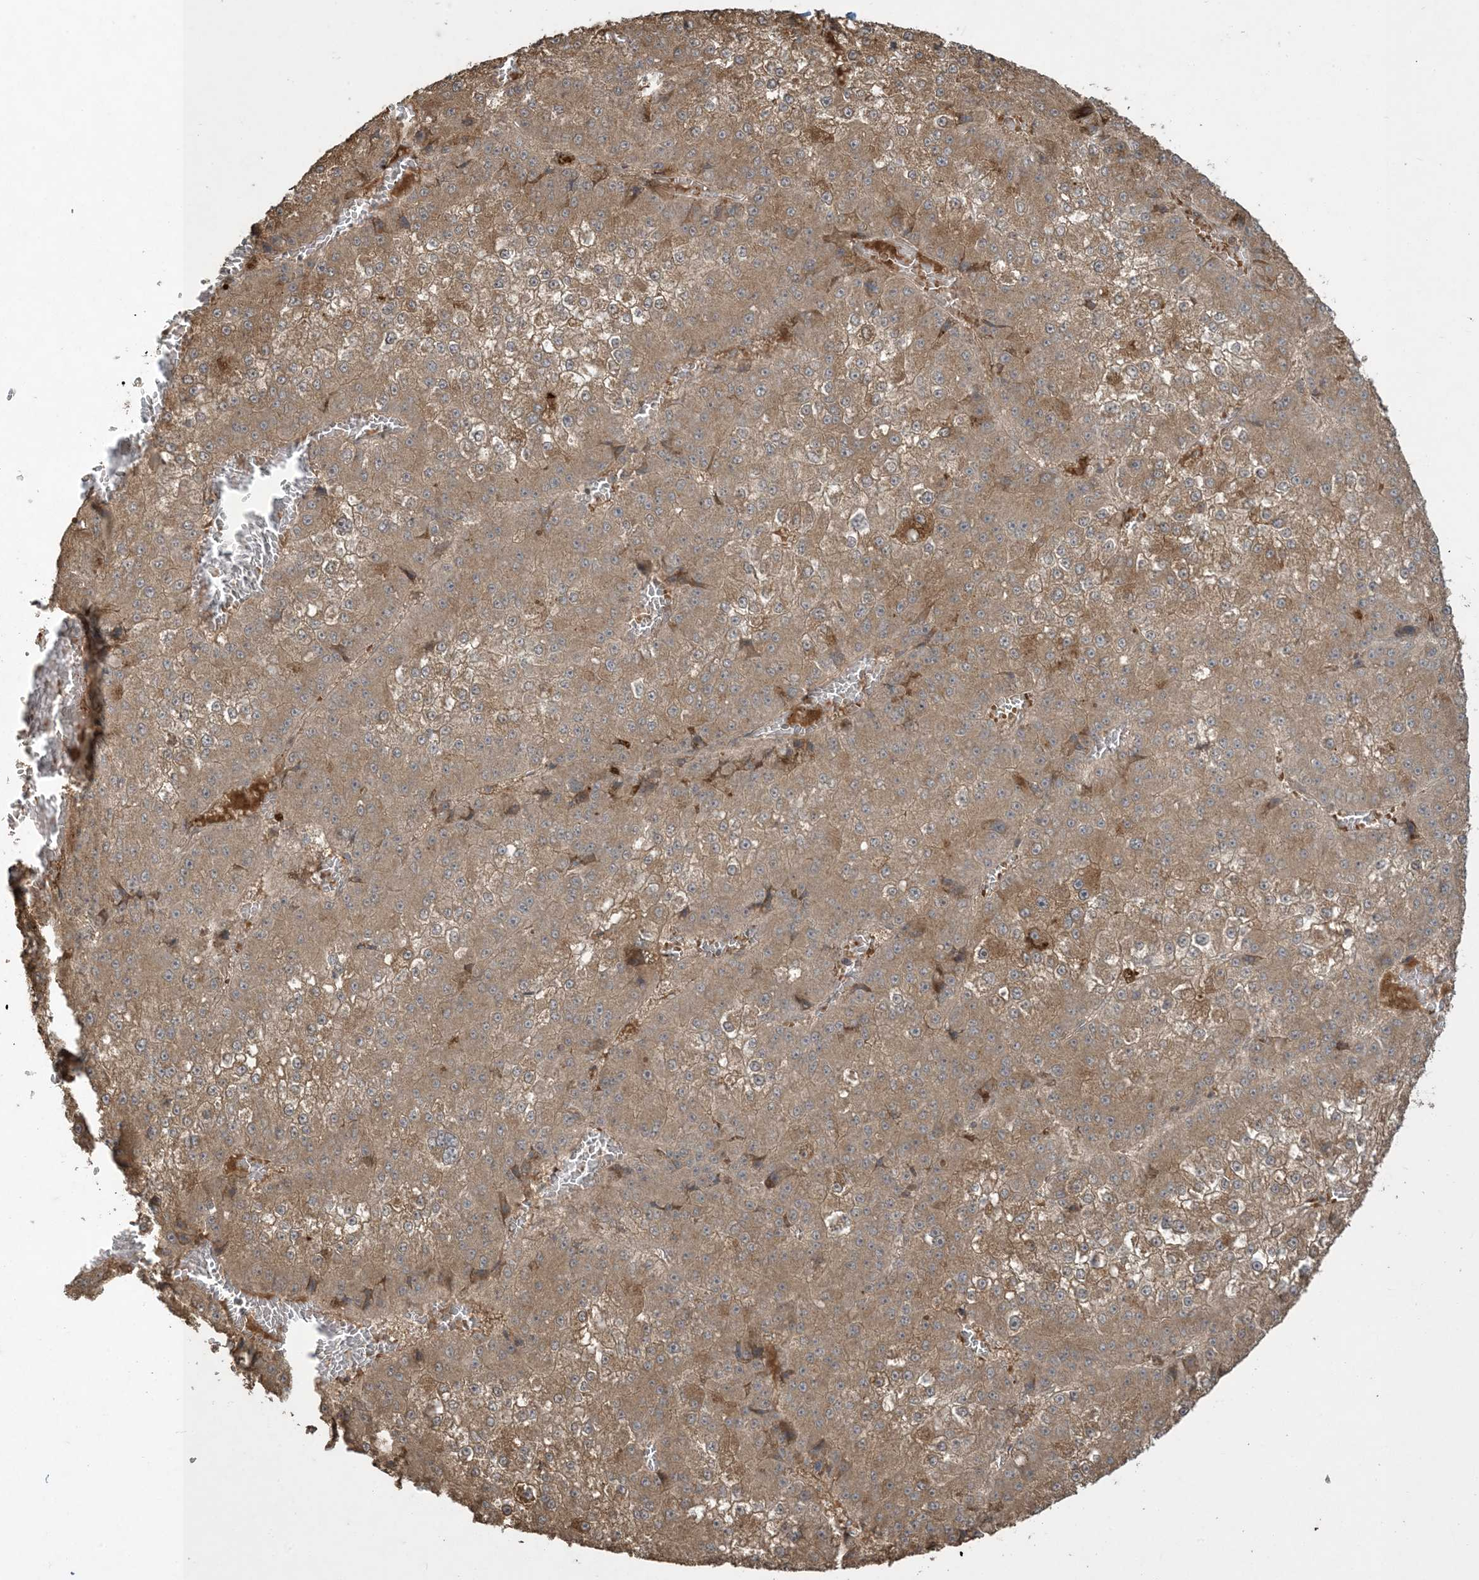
{"staining": {"intensity": "moderate", "quantity": ">75%", "location": "cytoplasmic/membranous"}, "tissue": "liver cancer", "cell_type": "Tumor cells", "image_type": "cancer", "snomed": [{"axis": "morphology", "description": "Carcinoma, Hepatocellular, NOS"}, {"axis": "topography", "description": "Liver"}], "caption": "IHC photomicrograph of neoplastic tissue: human liver hepatocellular carcinoma stained using IHC reveals medium levels of moderate protein expression localized specifically in the cytoplasmic/membranous of tumor cells, appearing as a cytoplasmic/membranous brown color.", "gene": "EFCAB8", "patient": {"sex": "female", "age": 73}}